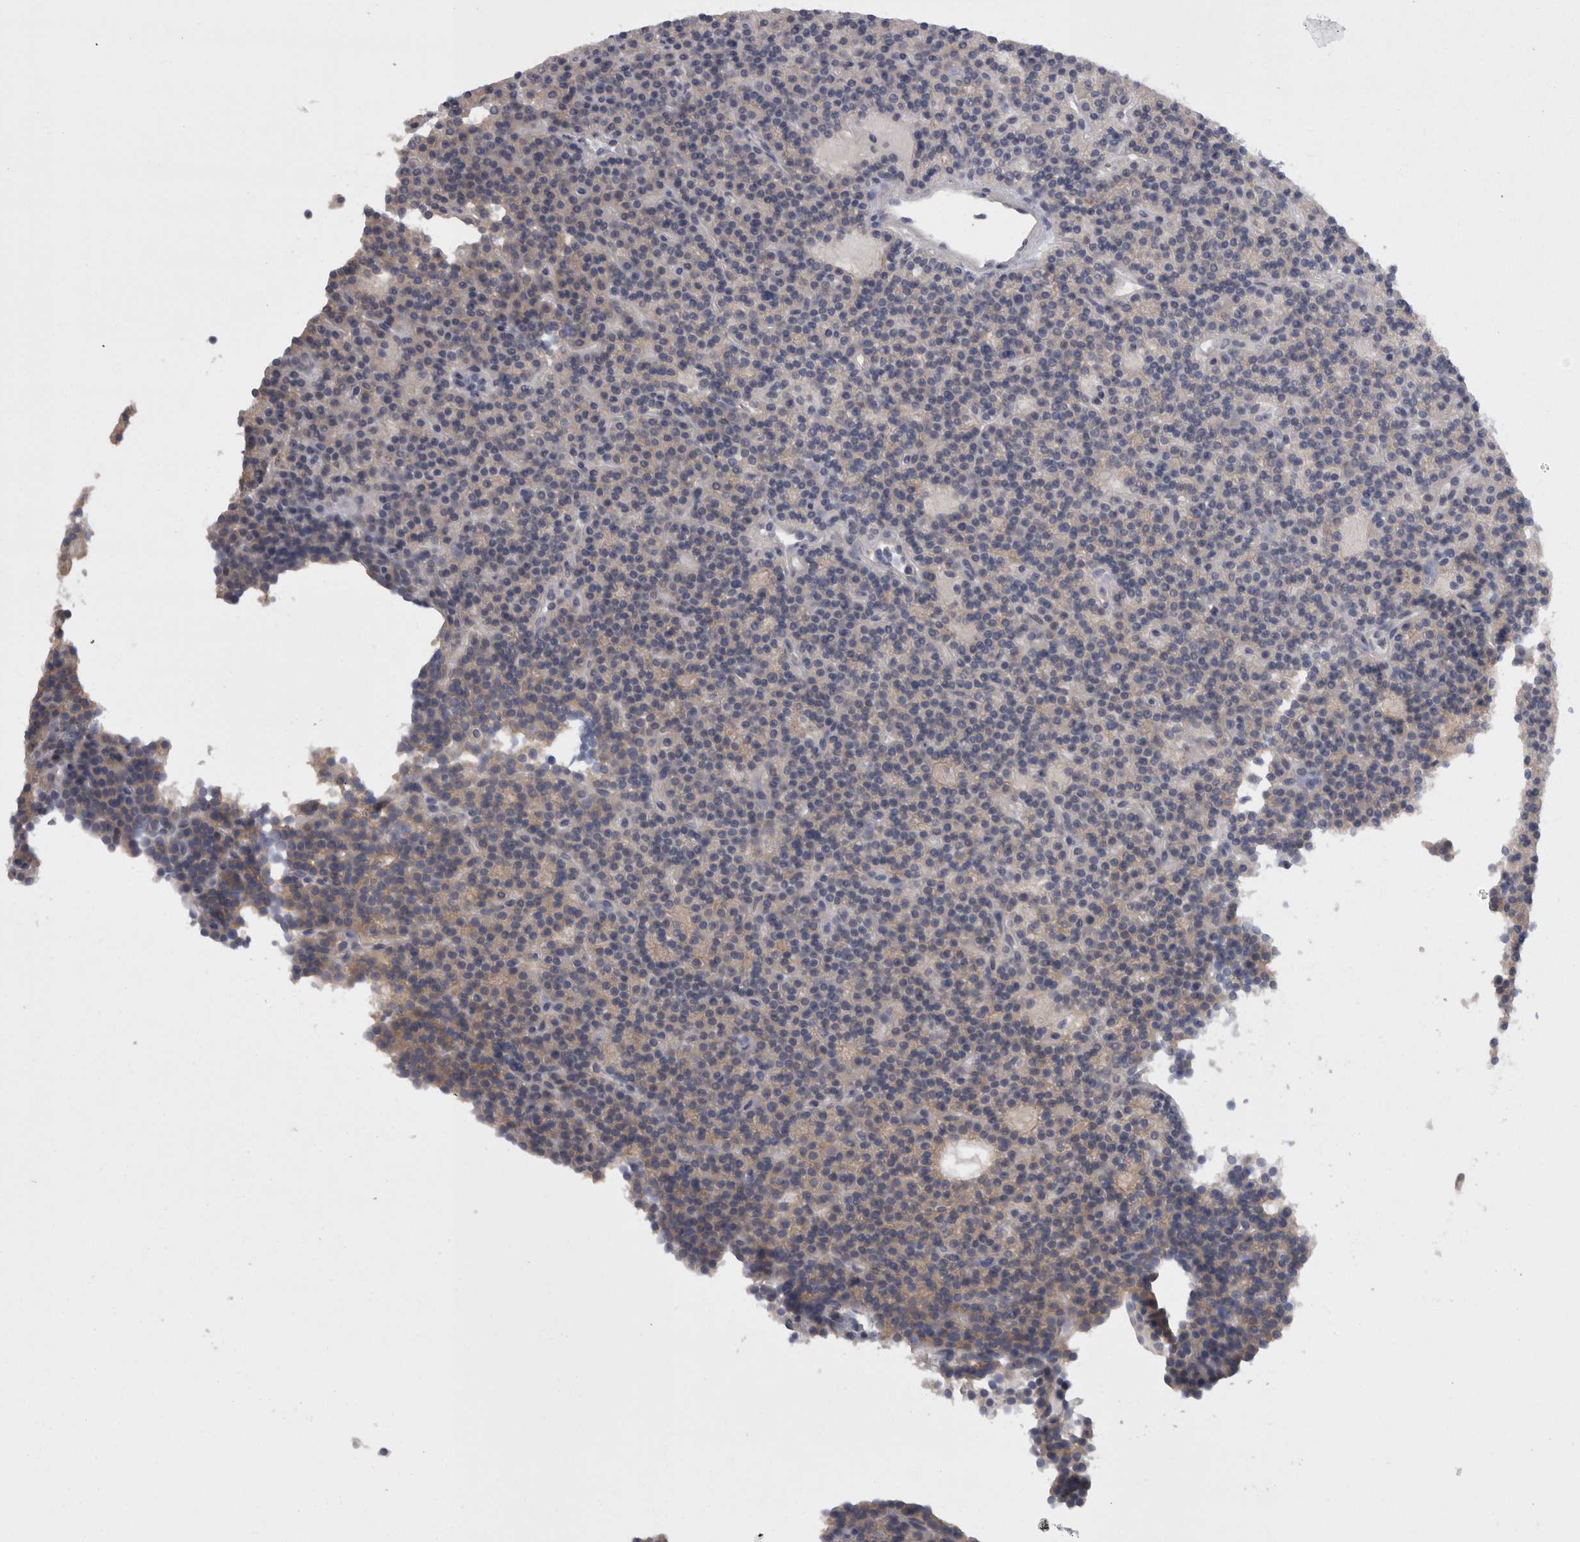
{"staining": {"intensity": "weak", "quantity": "<25%", "location": "cytoplasmic/membranous"}, "tissue": "parathyroid gland", "cell_type": "Glandular cells", "image_type": "normal", "snomed": [{"axis": "morphology", "description": "Normal tissue, NOS"}, {"axis": "topography", "description": "Parathyroid gland"}], "caption": "Immunohistochemistry (IHC) photomicrograph of benign parathyroid gland stained for a protein (brown), which displays no expression in glandular cells. Brightfield microscopy of IHC stained with DAB (3,3'-diaminobenzidine) (brown) and hematoxylin (blue), captured at high magnification.", "gene": "CAMK2D", "patient": {"sex": "male", "age": 75}}